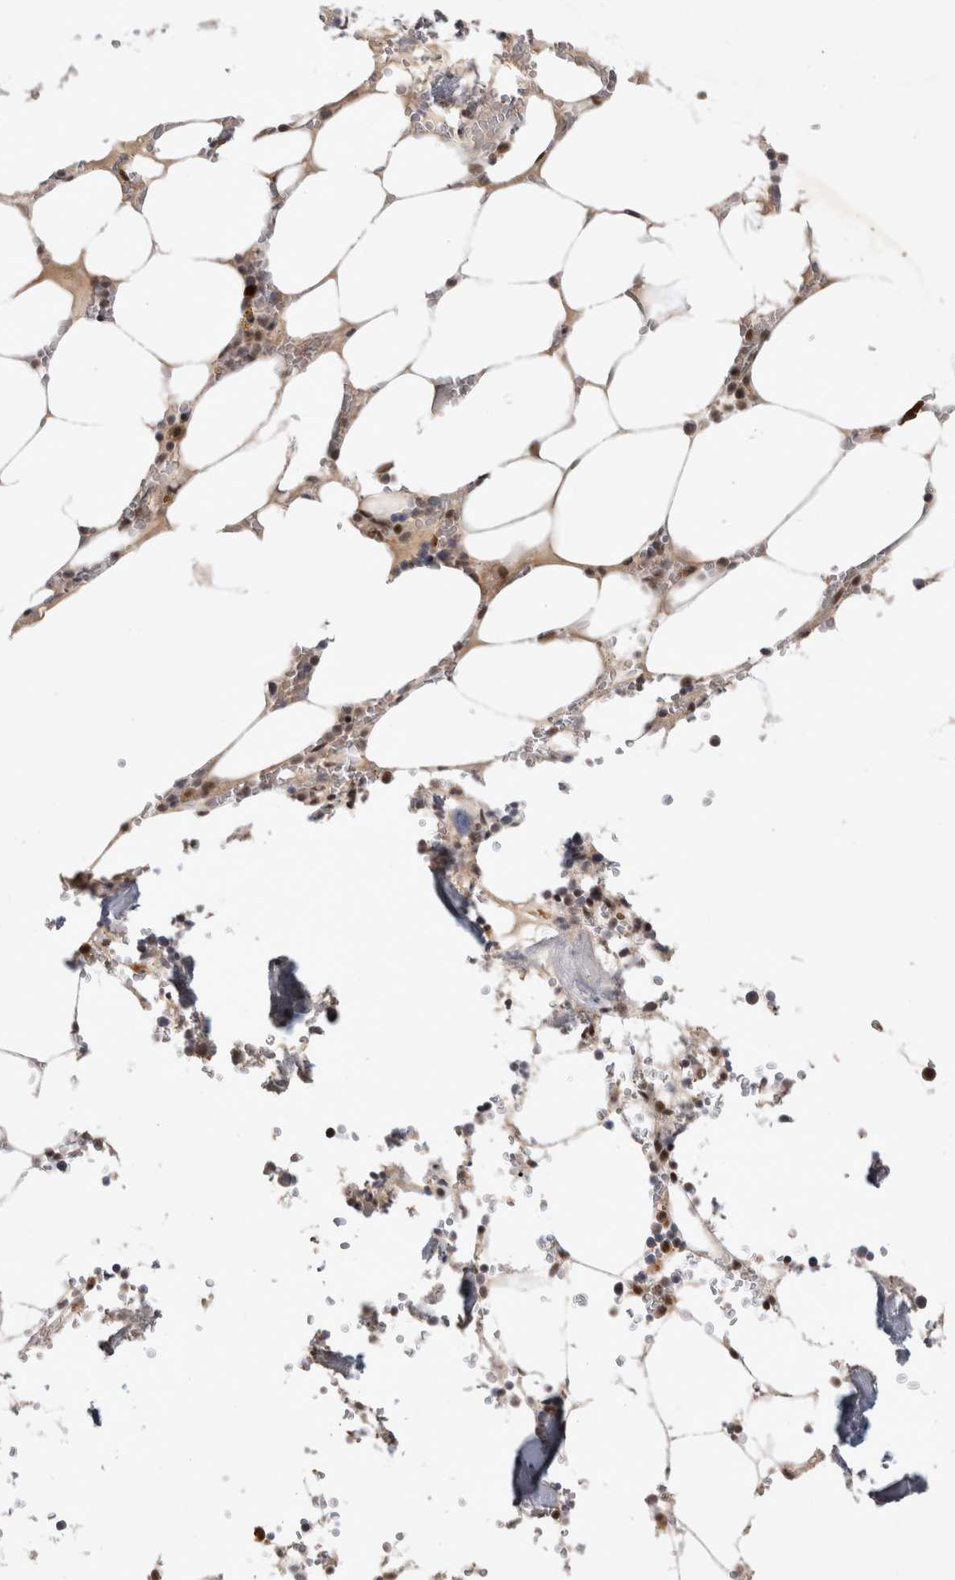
{"staining": {"intensity": "moderate", "quantity": "25%-75%", "location": "nuclear"}, "tissue": "bone marrow", "cell_type": "Hematopoietic cells", "image_type": "normal", "snomed": [{"axis": "morphology", "description": "Normal tissue, NOS"}, {"axis": "topography", "description": "Bone marrow"}], "caption": "Approximately 25%-75% of hematopoietic cells in benign human bone marrow show moderate nuclear protein positivity as visualized by brown immunohistochemical staining.", "gene": "HESX1", "patient": {"sex": "male", "age": 70}}